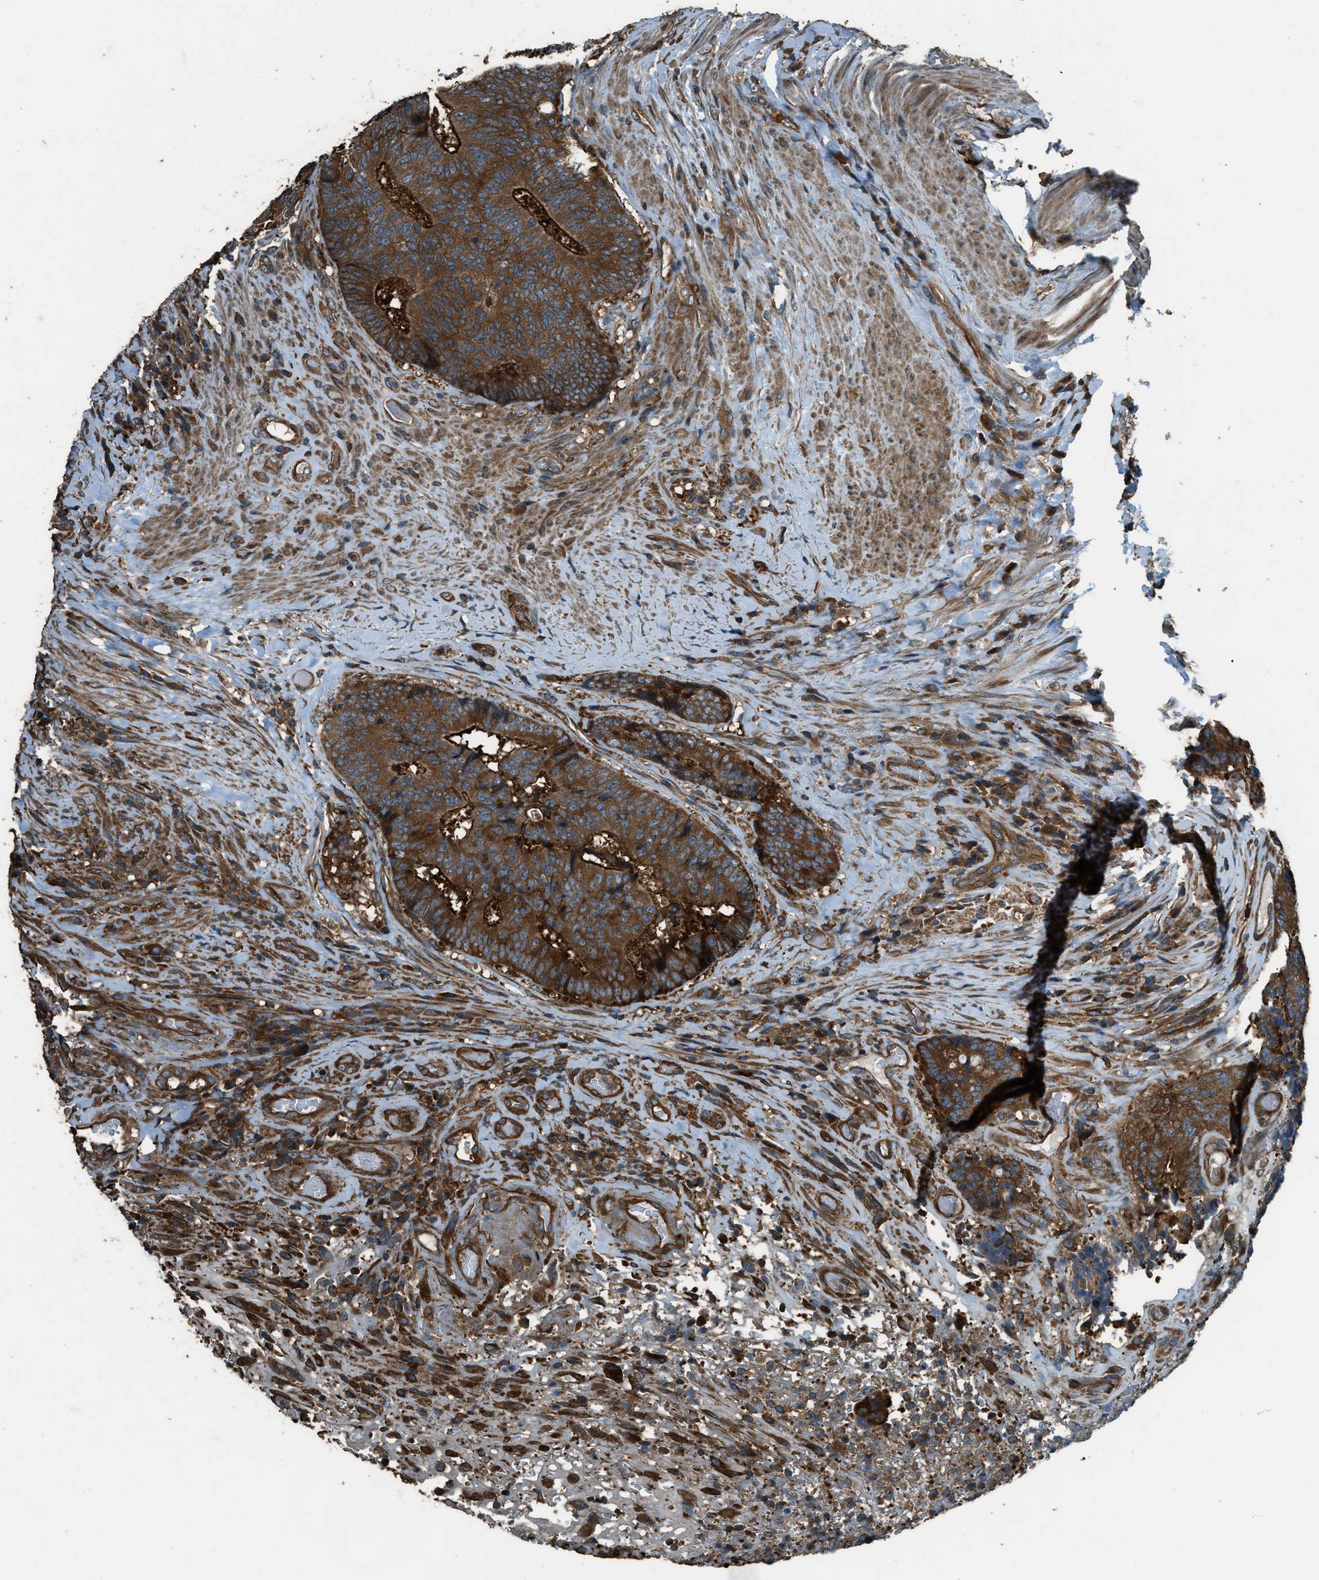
{"staining": {"intensity": "strong", "quantity": ">75%", "location": "cytoplasmic/membranous"}, "tissue": "colorectal cancer", "cell_type": "Tumor cells", "image_type": "cancer", "snomed": [{"axis": "morphology", "description": "Adenocarcinoma, NOS"}, {"axis": "topography", "description": "Rectum"}], "caption": "Human colorectal adenocarcinoma stained with a brown dye shows strong cytoplasmic/membranous positive expression in approximately >75% of tumor cells.", "gene": "MARS1", "patient": {"sex": "male", "age": 72}}